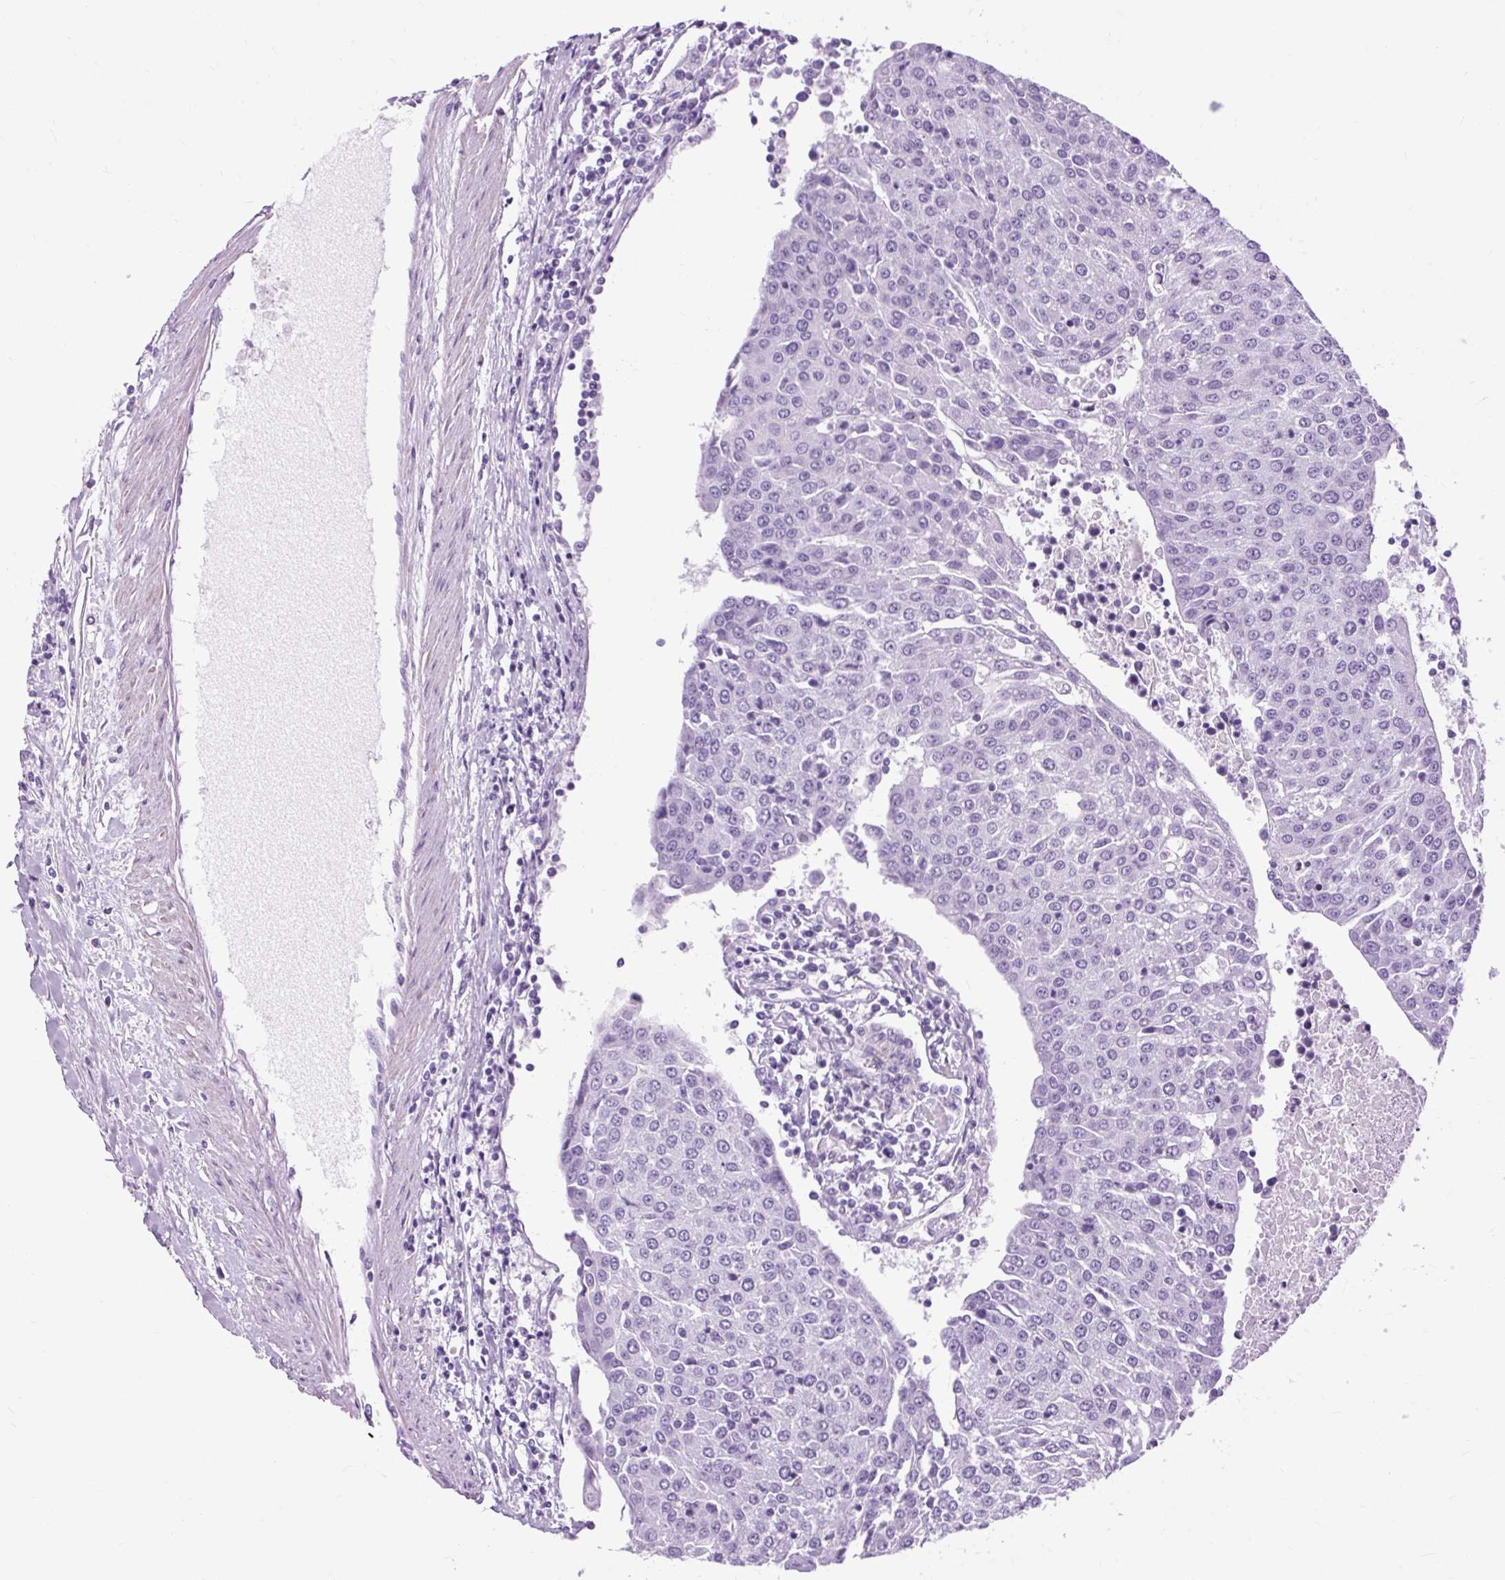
{"staining": {"intensity": "negative", "quantity": "none", "location": "none"}, "tissue": "urothelial cancer", "cell_type": "Tumor cells", "image_type": "cancer", "snomed": [{"axis": "morphology", "description": "Urothelial carcinoma, High grade"}, {"axis": "topography", "description": "Urinary bladder"}], "caption": "High magnification brightfield microscopy of high-grade urothelial carcinoma stained with DAB (3,3'-diaminobenzidine) (brown) and counterstained with hematoxylin (blue): tumor cells show no significant expression.", "gene": "OOEP", "patient": {"sex": "female", "age": 85}}